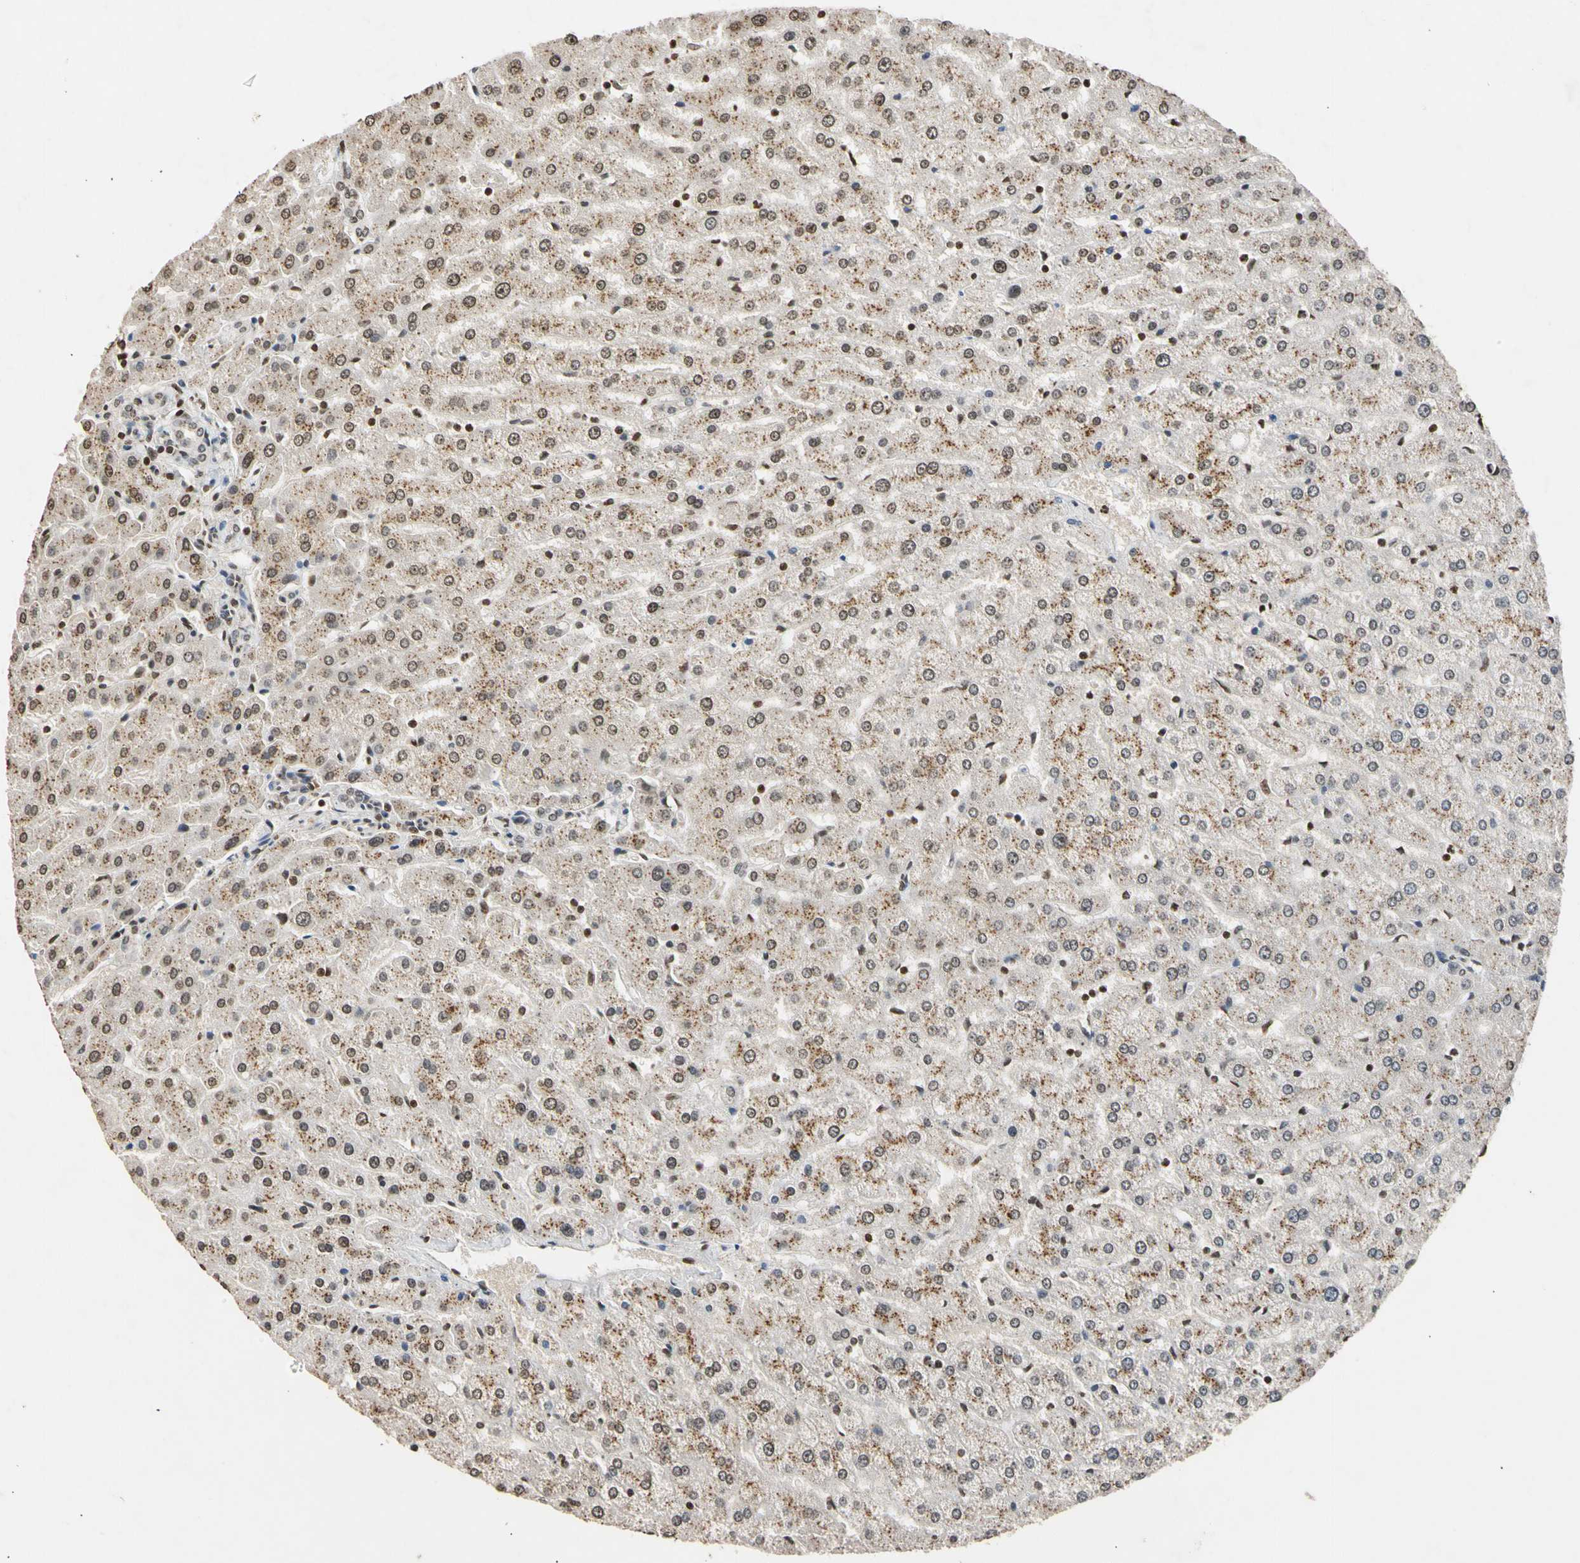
{"staining": {"intensity": "negative", "quantity": "none", "location": "none"}, "tissue": "liver", "cell_type": "Cholangiocytes", "image_type": "normal", "snomed": [{"axis": "morphology", "description": "Normal tissue, NOS"}, {"axis": "morphology", "description": "Fibrosis, NOS"}, {"axis": "topography", "description": "Liver"}], "caption": "Unremarkable liver was stained to show a protein in brown. There is no significant positivity in cholangiocytes. Brightfield microscopy of IHC stained with DAB (brown) and hematoxylin (blue), captured at high magnification.", "gene": "GPX4", "patient": {"sex": "female", "age": 29}}